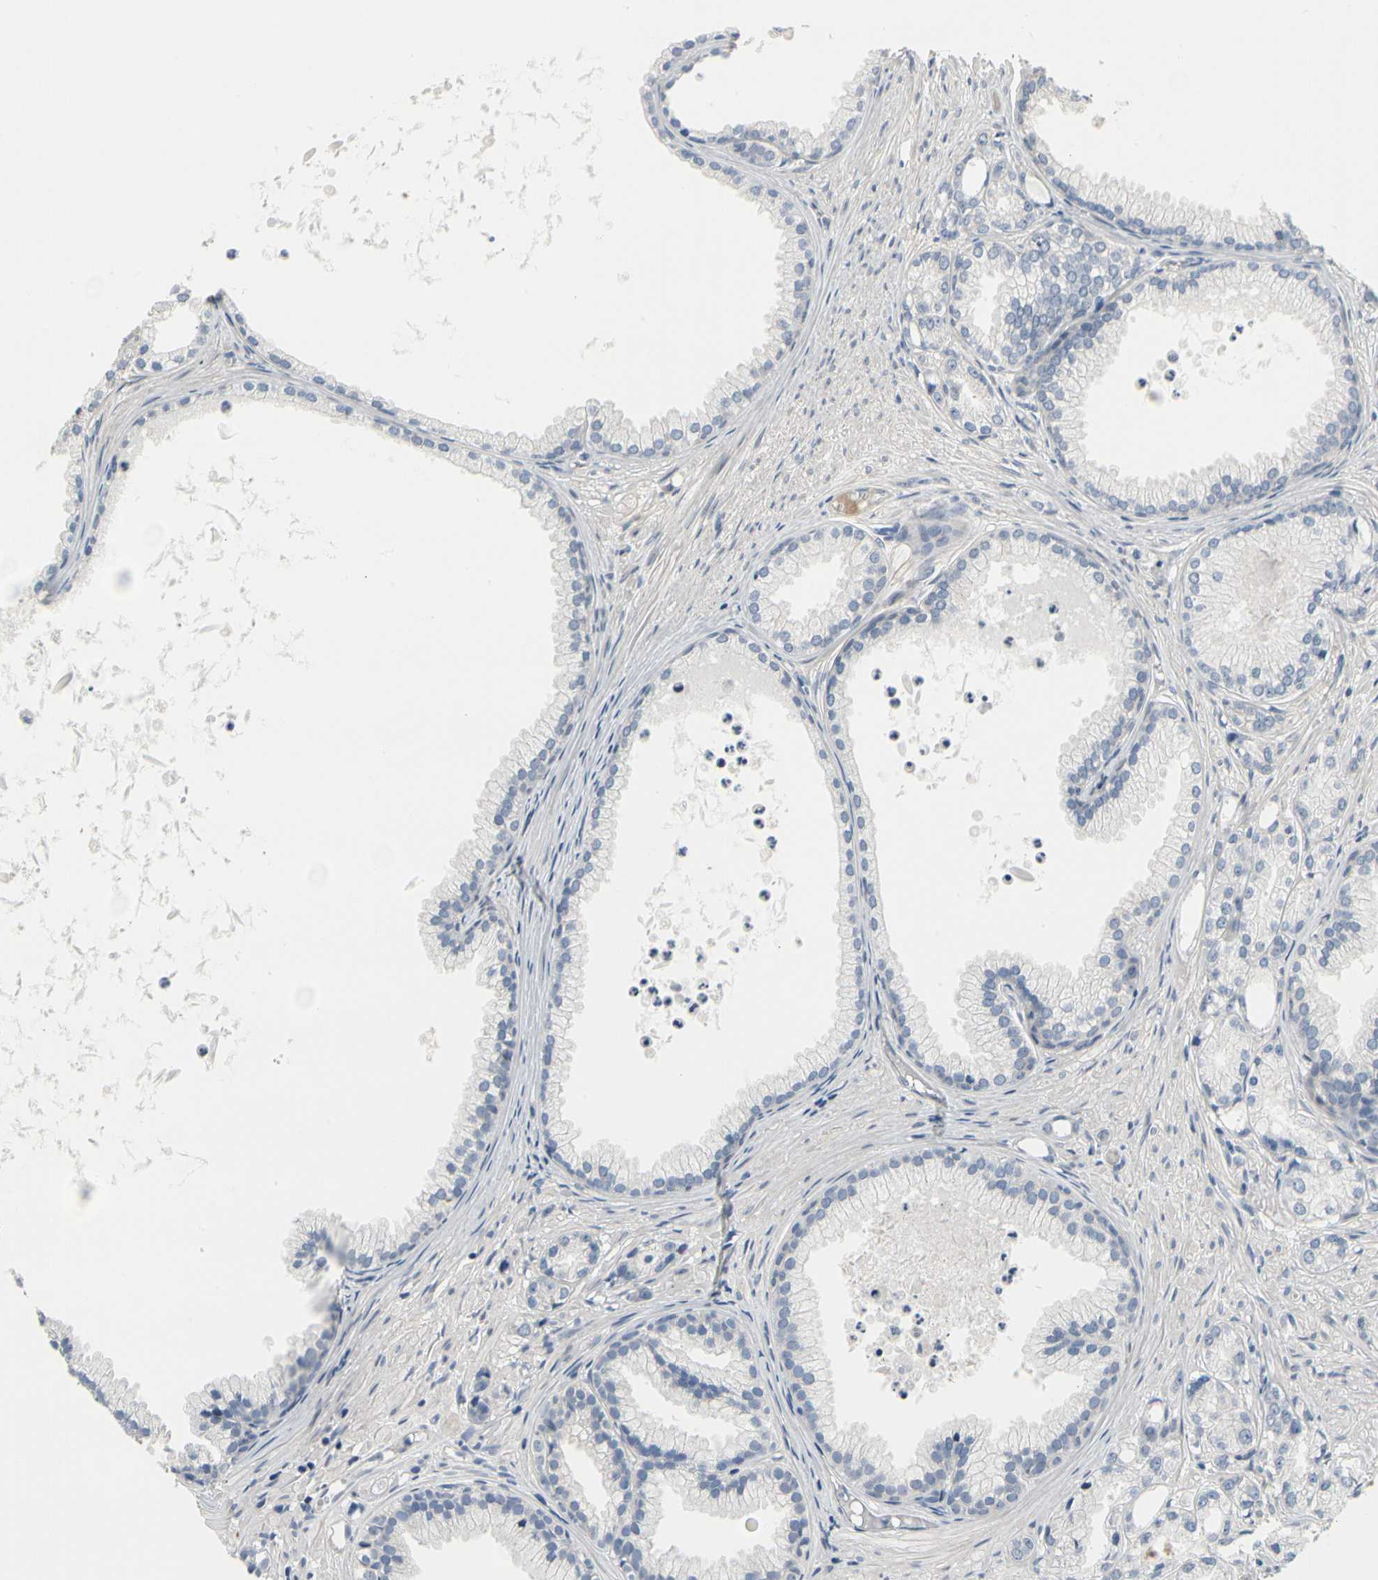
{"staining": {"intensity": "negative", "quantity": "none", "location": "none"}, "tissue": "prostate cancer", "cell_type": "Tumor cells", "image_type": "cancer", "snomed": [{"axis": "morphology", "description": "Adenocarcinoma, Low grade"}, {"axis": "topography", "description": "Prostate"}], "caption": "This is a photomicrograph of immunohistochemistry staining of prostate cancer (low-grade adenocarcinoma), which shows no expression in tumor cells.", "gene": "NFASC", "patient": {"sex": "male", "age": 72}}